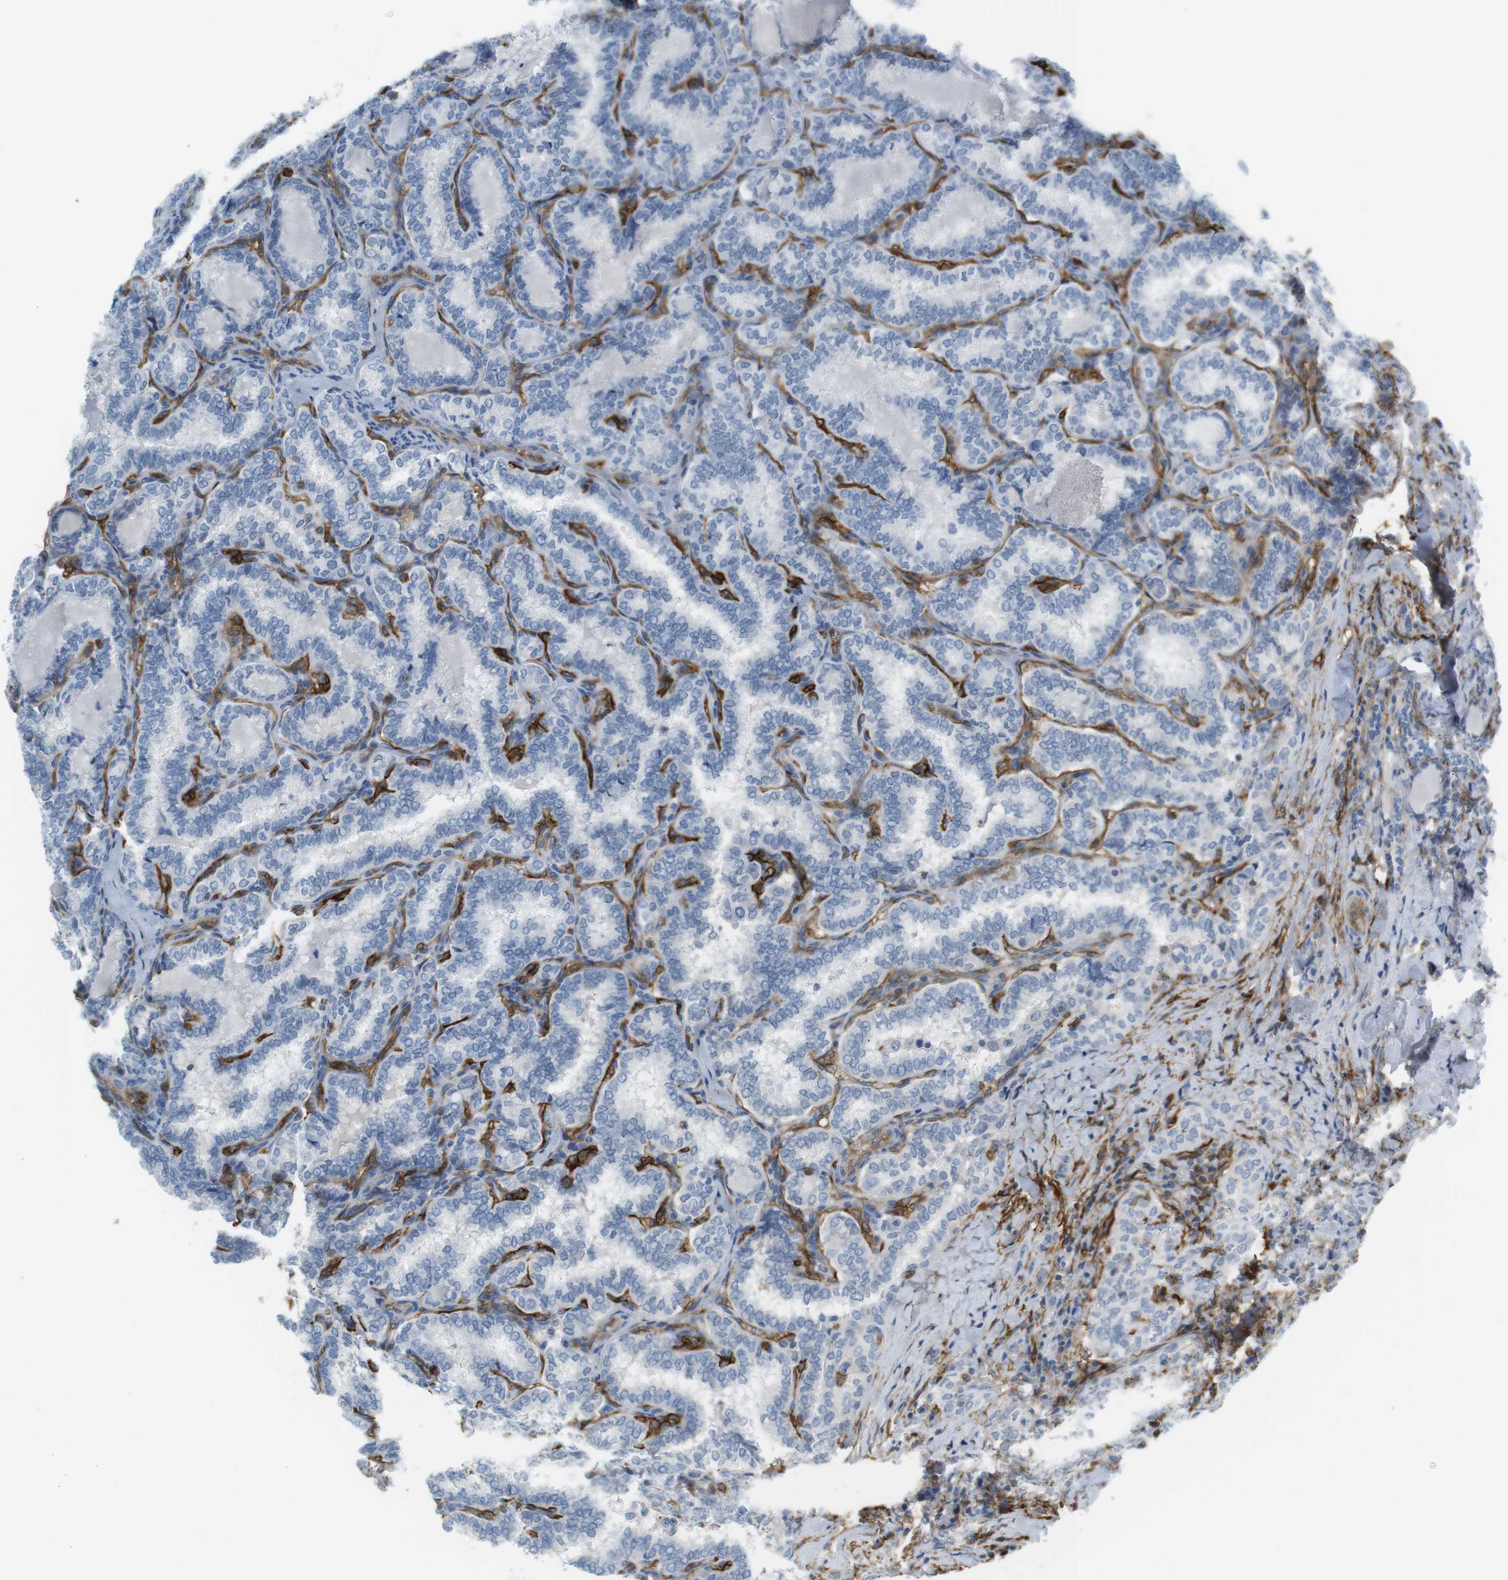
{"staining": {"intensity": "negative", "quantity": "none", "location": "none"}, "tissue": "thyroid cancer", "cell_type": "Tumor cells", "image_type": "cancer", "snomed": [{"axis": "morphology", "description": "Normal tissue, NOS"}, {"axis": "morphology", "description": "Papillary adenocarcinoma, NOS"}, {"axis": "topography", "description": "Thyroid gland"}], "caption": "Immunohistochemical staining of human thyroid cancer (papillary adenocarcinoma) shows no significant expression in tumor cells. (IHC, brightfield microscopy, high magnification).", "gene": "F2R", "patient": {"sex": "female", "age": 30}}